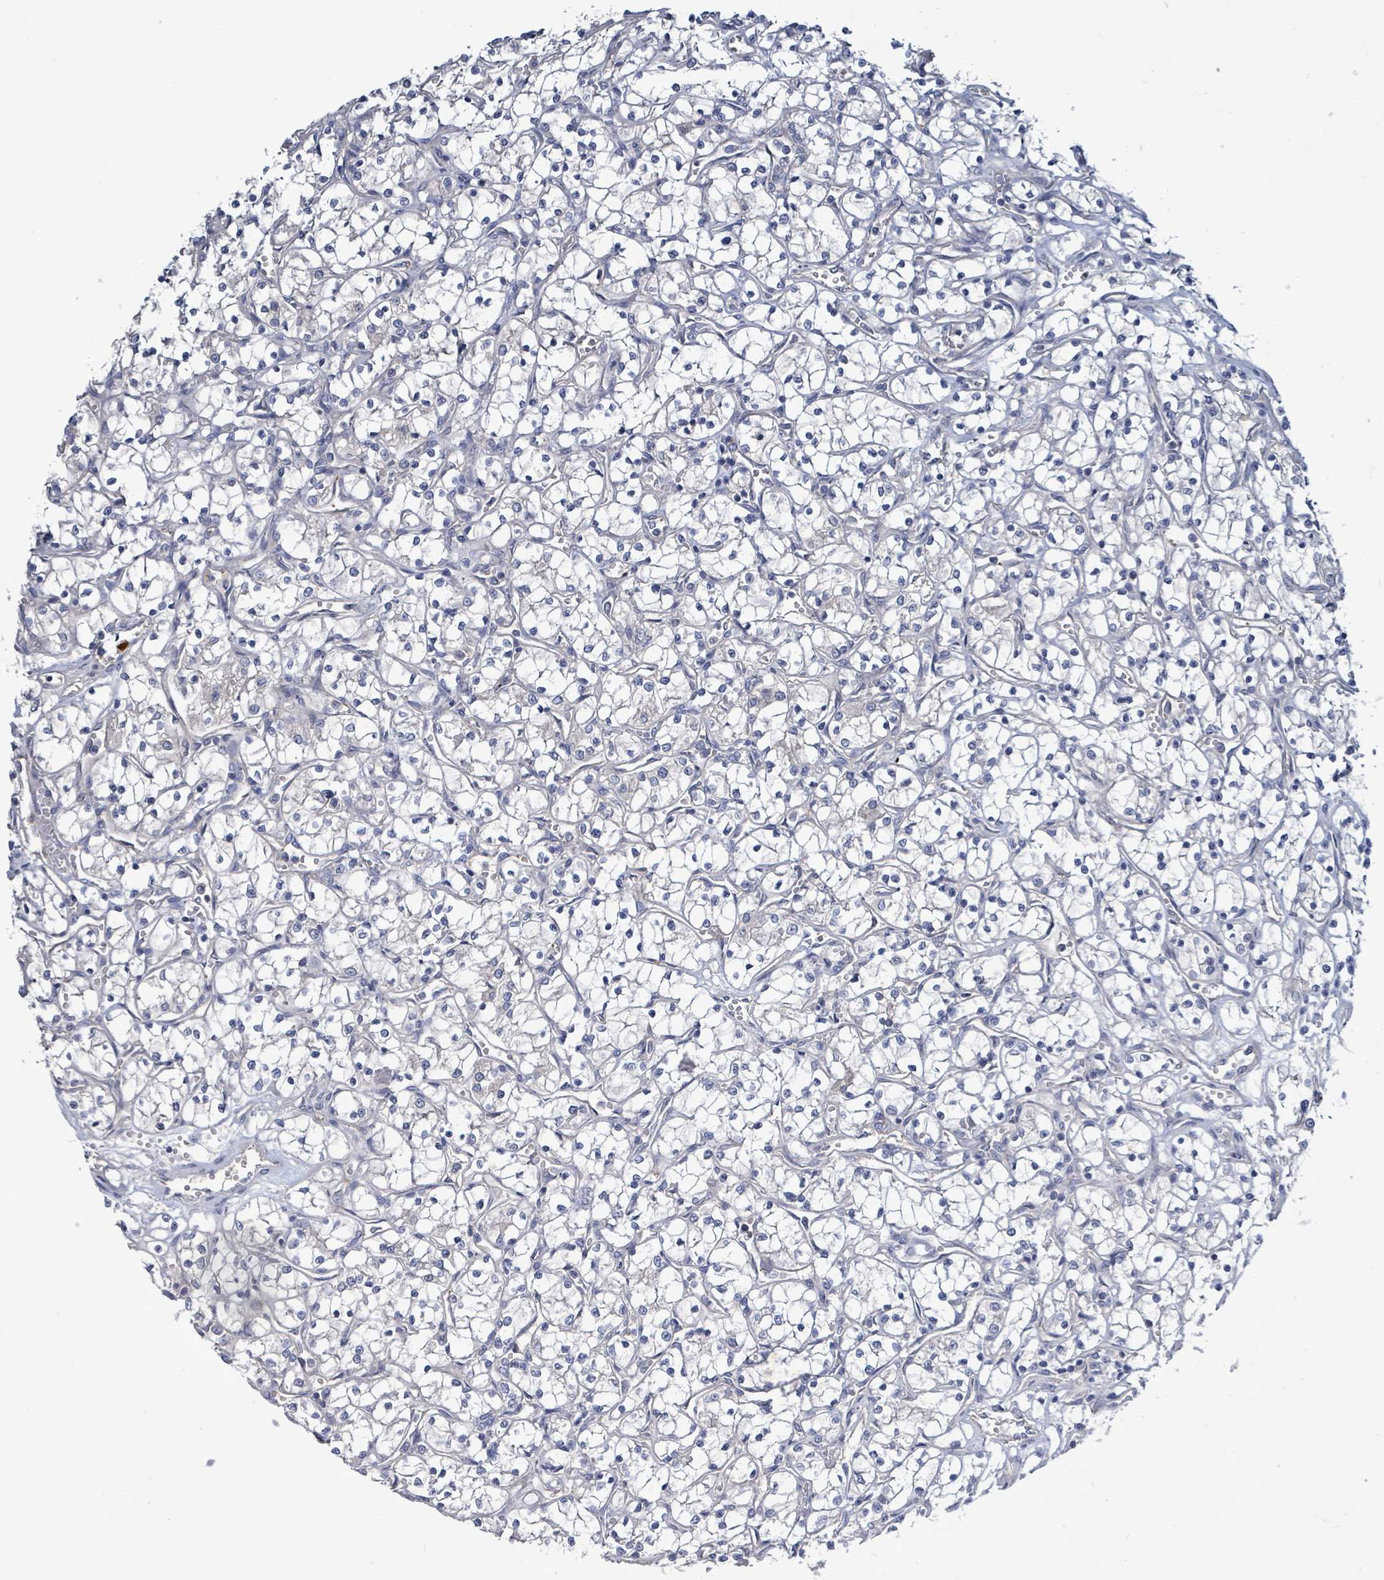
{"staining": {"intensity": "negative", "quantity": "none", "location": "none"}, "tissue": "renal cancer", "cell_type": "Tumor cells", "image_type": "cancer", "snomed": [{"axis": "morphology", "description": "Adenocarcinoma, NOS"}, {"axis": "topography", "description": "Kidney"}], "caption": "An immunohistochemistry photomicrograph of renal cancer (adenocarcinoma) is shown. There is no staining in tumor cells of renal cancer (adenocarcinoma).", "gene": "KRAS", "patient": {"sex": "female", "age": 69}}